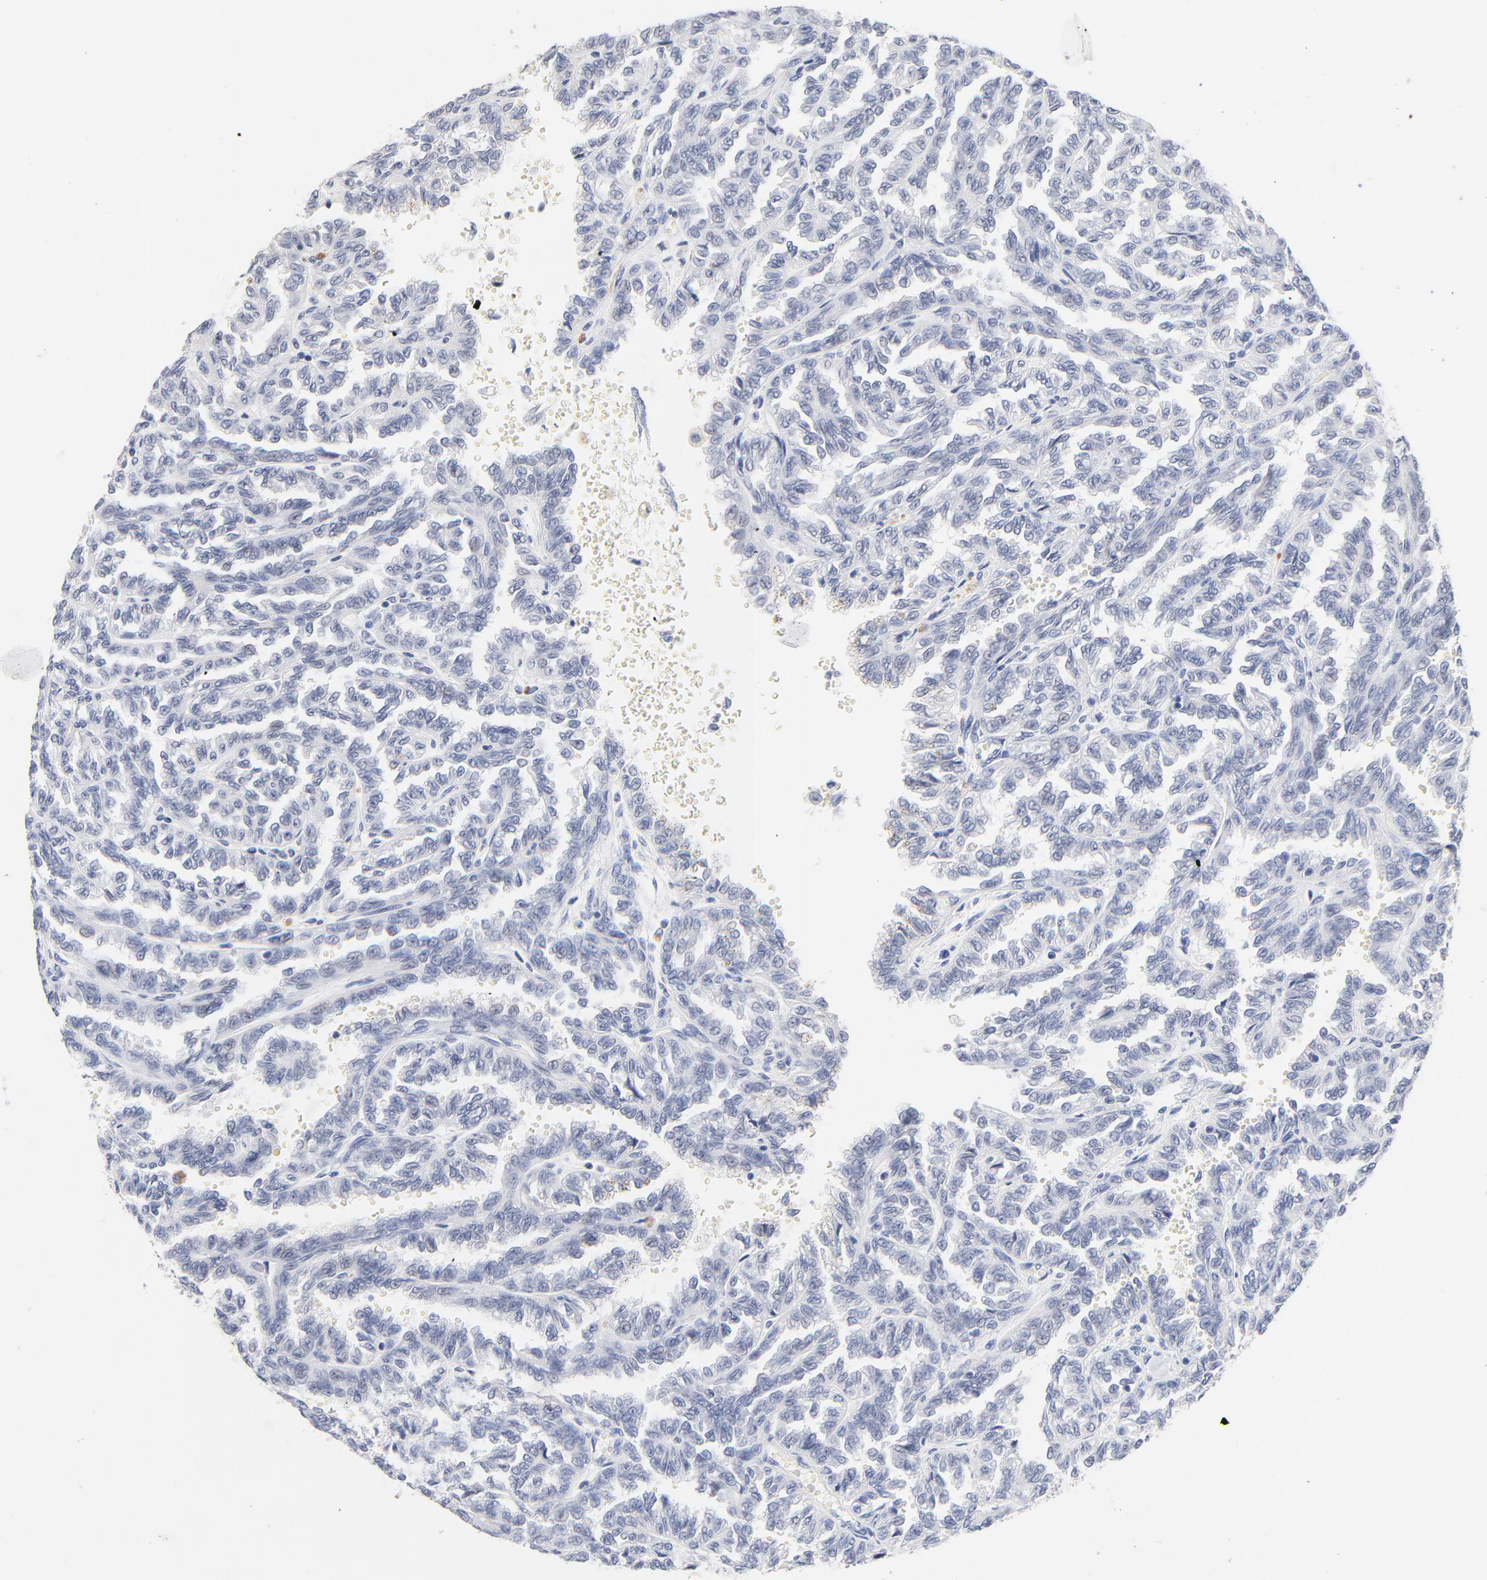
{"staining": {"intensity": "negative", "quantity": "none", "location": "none"}, "tissue": "renal cancer", "cell_type": "Tumor cells", "image_type": "cancer", "snomed": [{"axis": "morphology", "description": "Inflammation, NOS"}, {"axis": "morphology", "description": "Adenocarcinoma, NOS"}, {"axis": "topography", "description": "Kidney"}], "caption": "There is no significant positivity in tumor cells of adenocarcinoma (renal). (DAB IHC visualized using brightfield microscopy, high magnification).", "gene": "ORC2", "patient": {"sex": "male", "age": 68}}